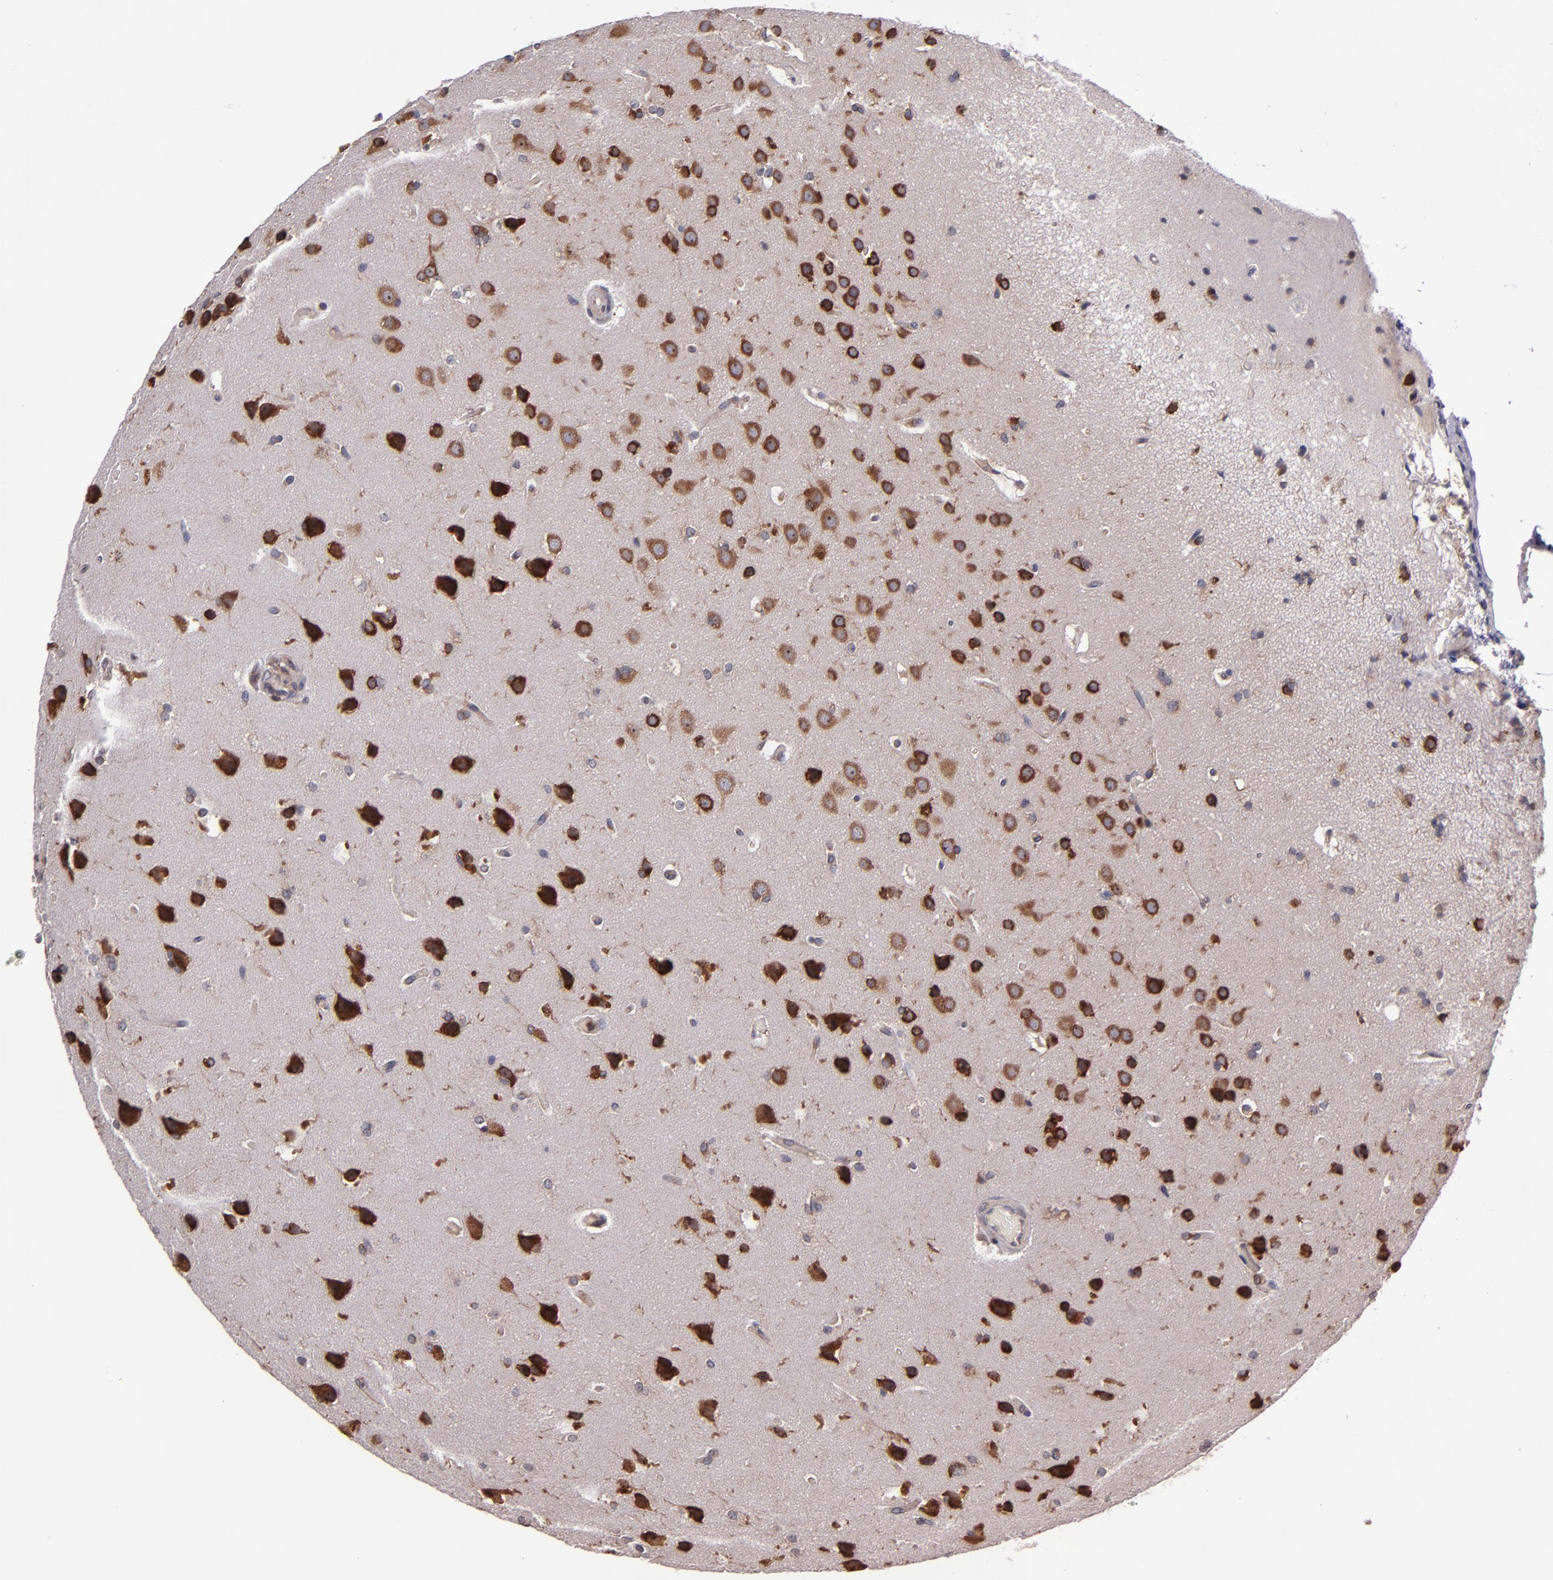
{"staining": {"intensity": "moderate", "quantity": ">75%", "location": "cytoplasmic/membranous"}, "tissue": "glioma", "cell_type": "Tumor cells", "image_type": "cancer", "snomed": [{"axis": "morphology", "description": "Glioma, malignant, Low grade"}, {"axis": "topography", "description": "Cerebral cortex"}], "caption": "Glioma tissue exhibits moderate cytoplasmic/membranous staining in about >75% of tumor cells (DAB IHC, brown staining for protein, blue staining for nuclei).", "gene": "EIF4ENIF1", "patient": {"sex": "female", "age": 47}}